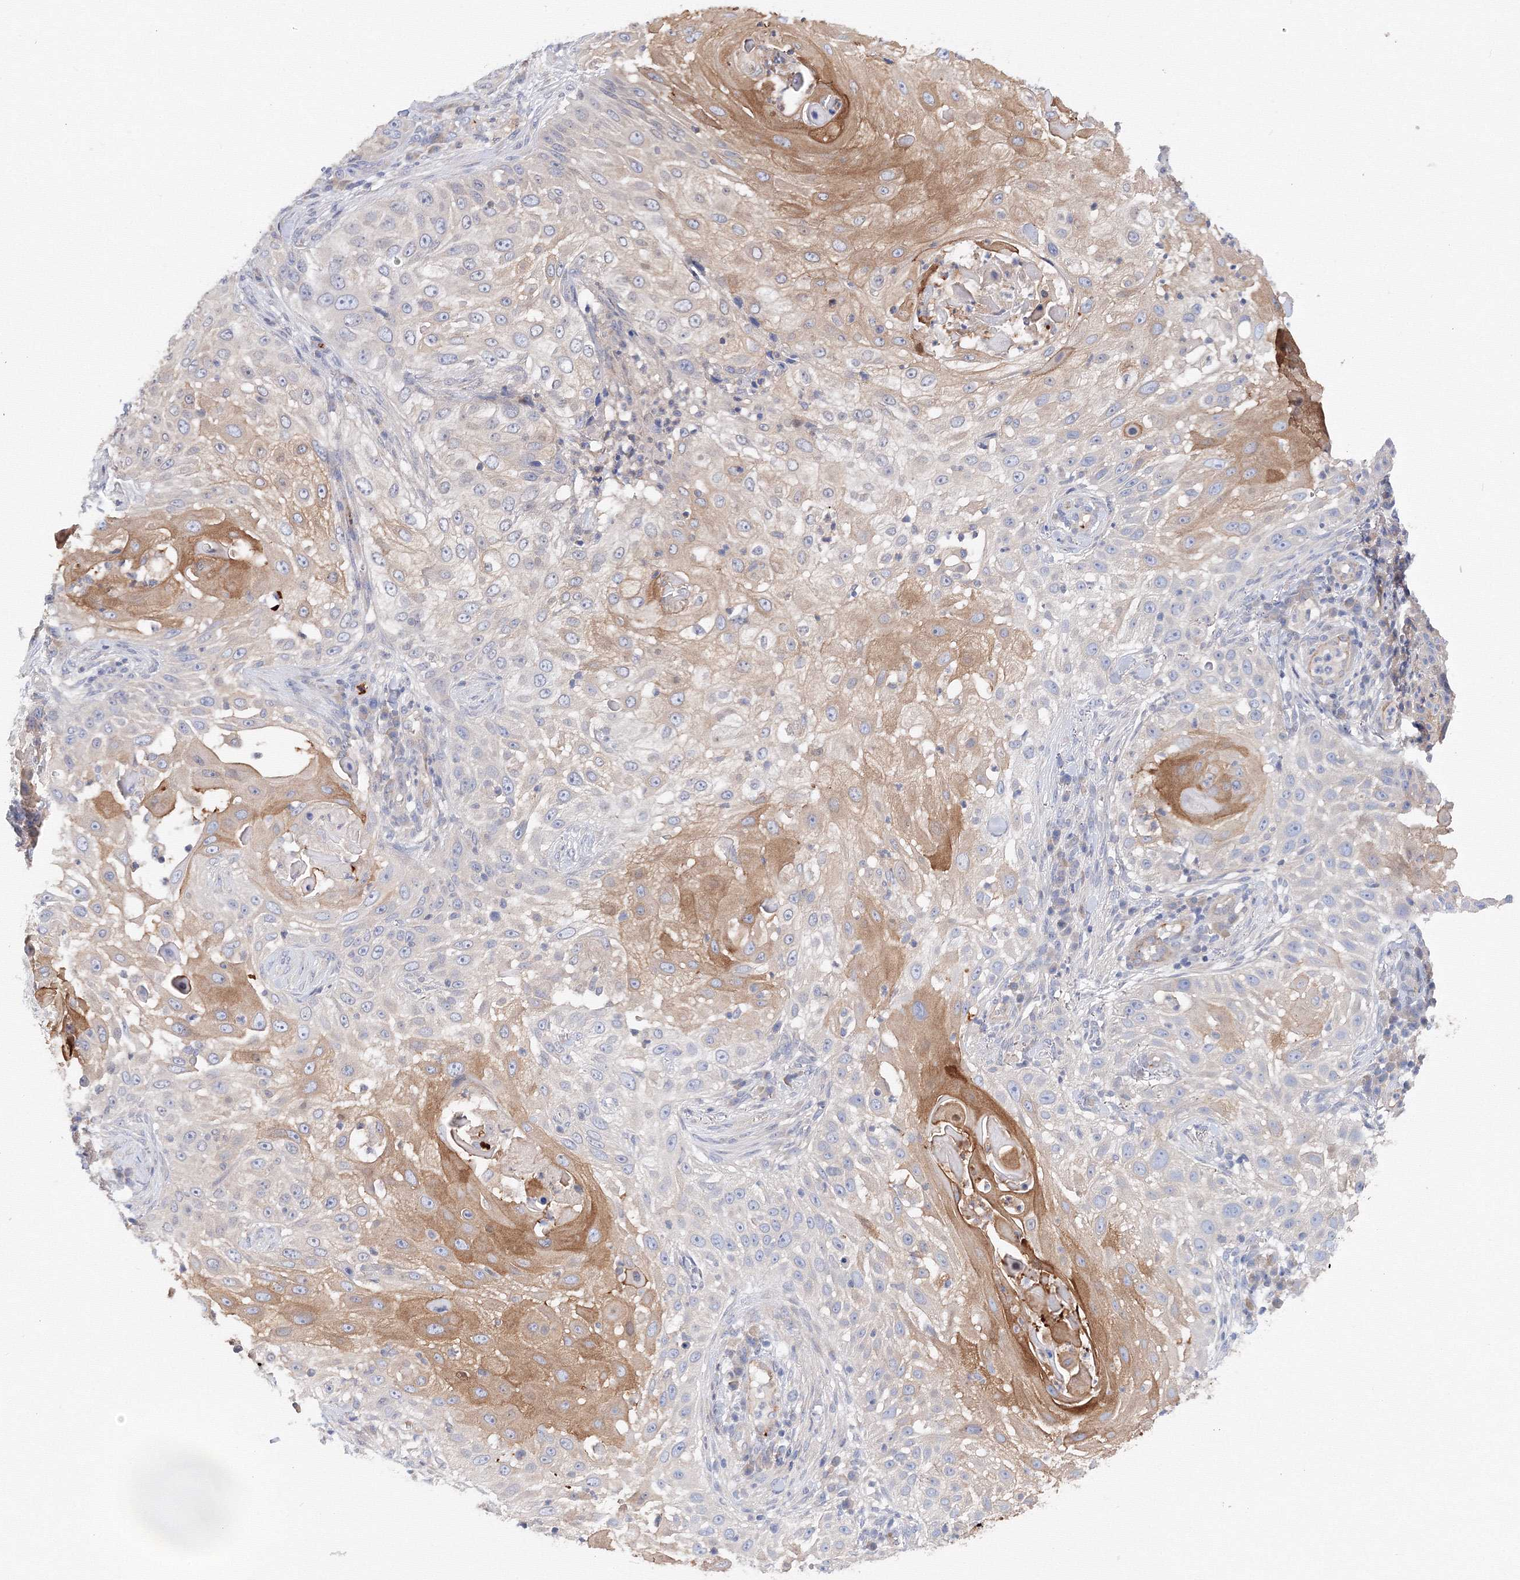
{"staining": {"intensity": "moderate", "quantity": "25%-75%", "location": "cytoplasmic/membranous"}, "tissue": "skin cancer", "cell_type": "Tumor cells", "image_type": "cancer", "snomed": [{"axis": "morphology", "description": "Squamous cell carcinoma, NOS"}, {"axis": "topography", "description": "Skin"}], "caption": "Protein expression analysis of squamous cell carcinoma (skin) demonstrates moderate cytoplasmic/membranous staining in about 25%-75% of tumor cells.", "gene": "DIS3L2", "patient": {"sex": "female", "age": 44}}